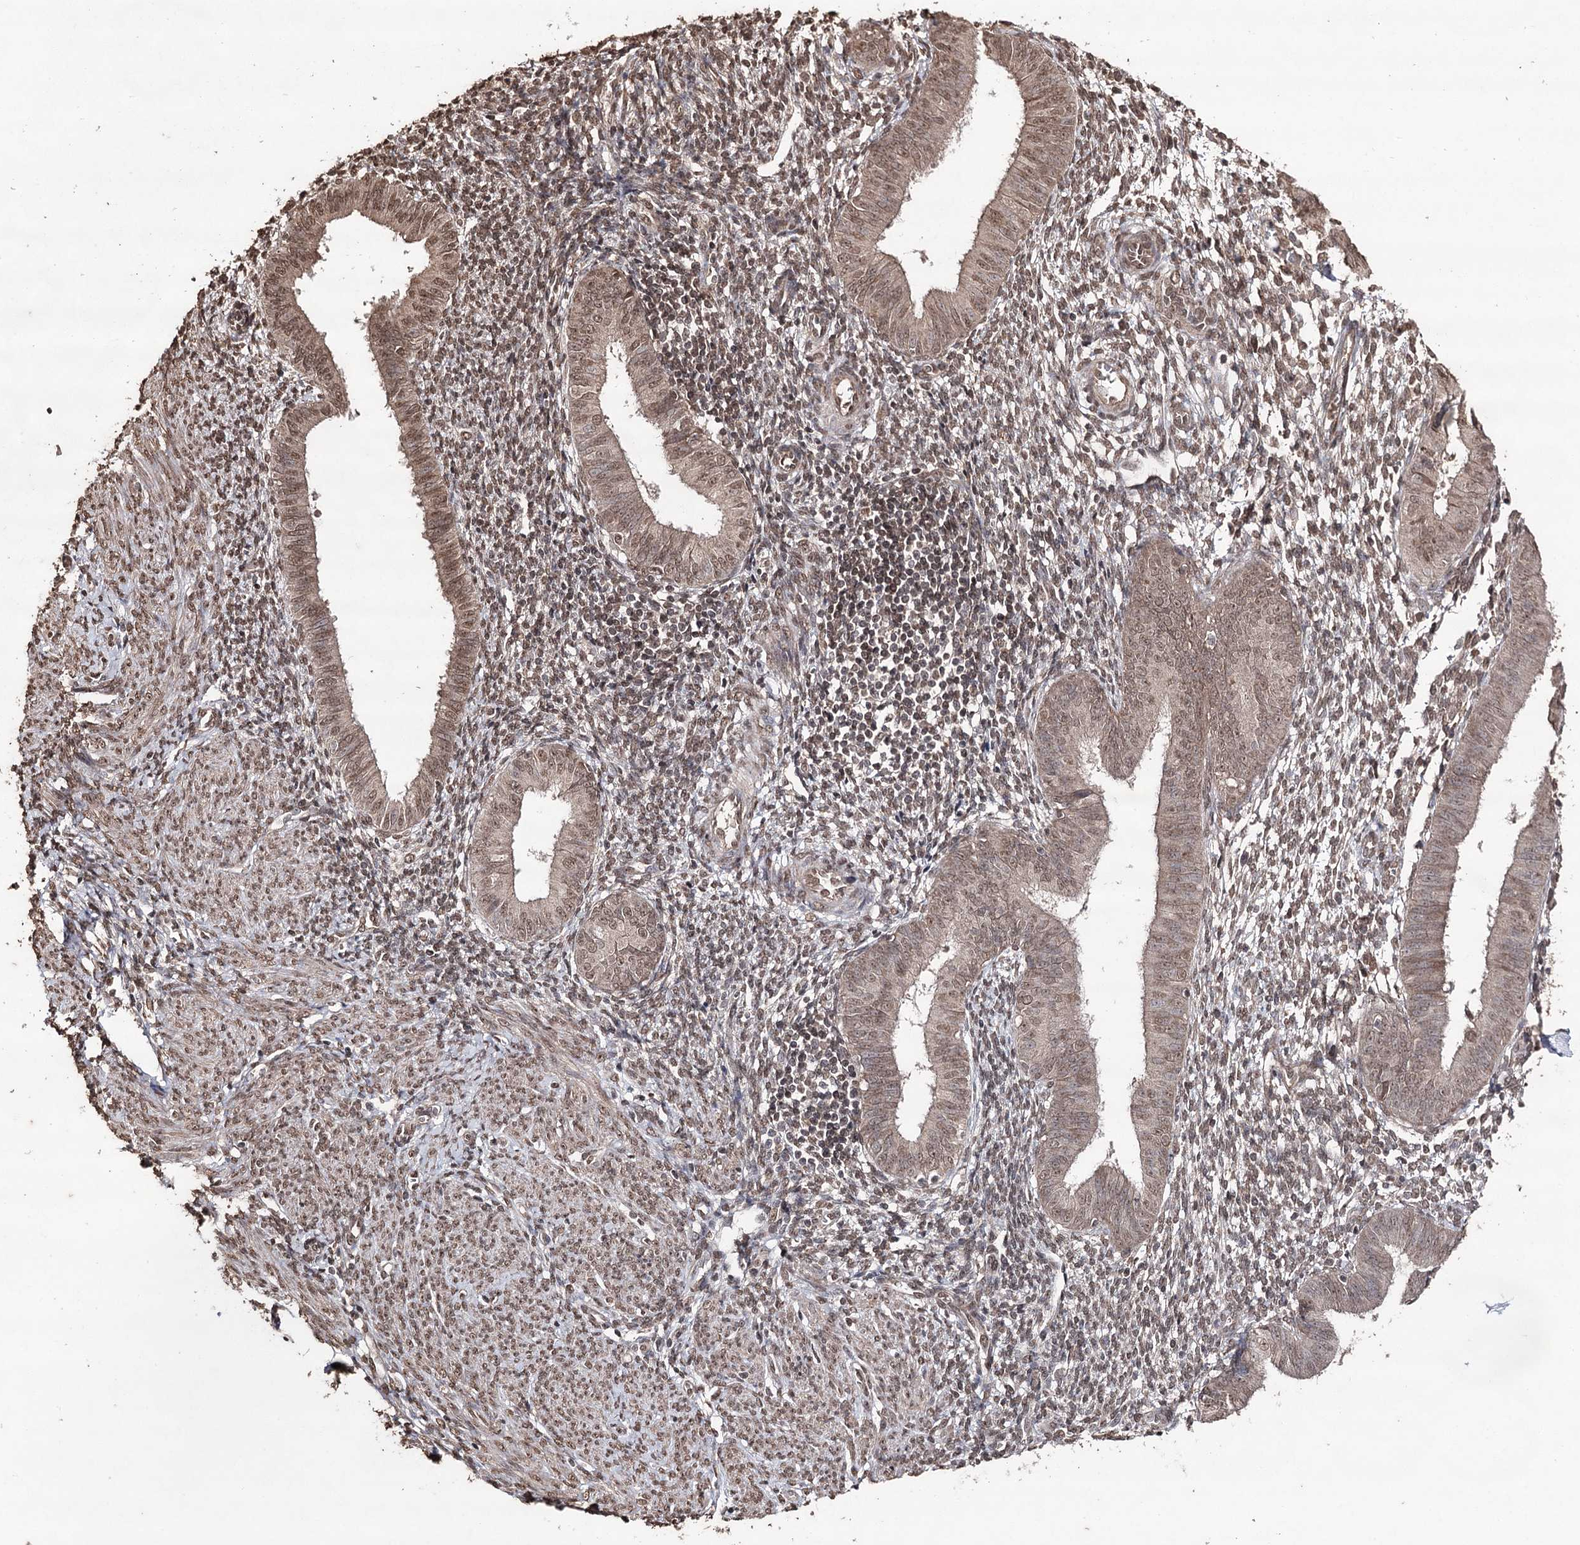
{"staining": {"intensity": "moderate", "quantity": "25%-75%", "location": "nuclear"}, "tissue": "endometrium", "cell_type": "Cells in endometrial stroma", "image_type": "normal", "snomed": [{"axis": "morphology", "description": "Normal tissue, NOS"}, {"axis": "topography", "description": "Uterus"}, {"axis": "topography", "description": "Endometrium"}], "caption": "Cells in endometrial stroma reveal medium levels of moderate nuclear expression in about 25%-75% of cells in unremarkable human endometrium.", "gene": "ATG14", "patient": {"sex": "female", "age": 48}}